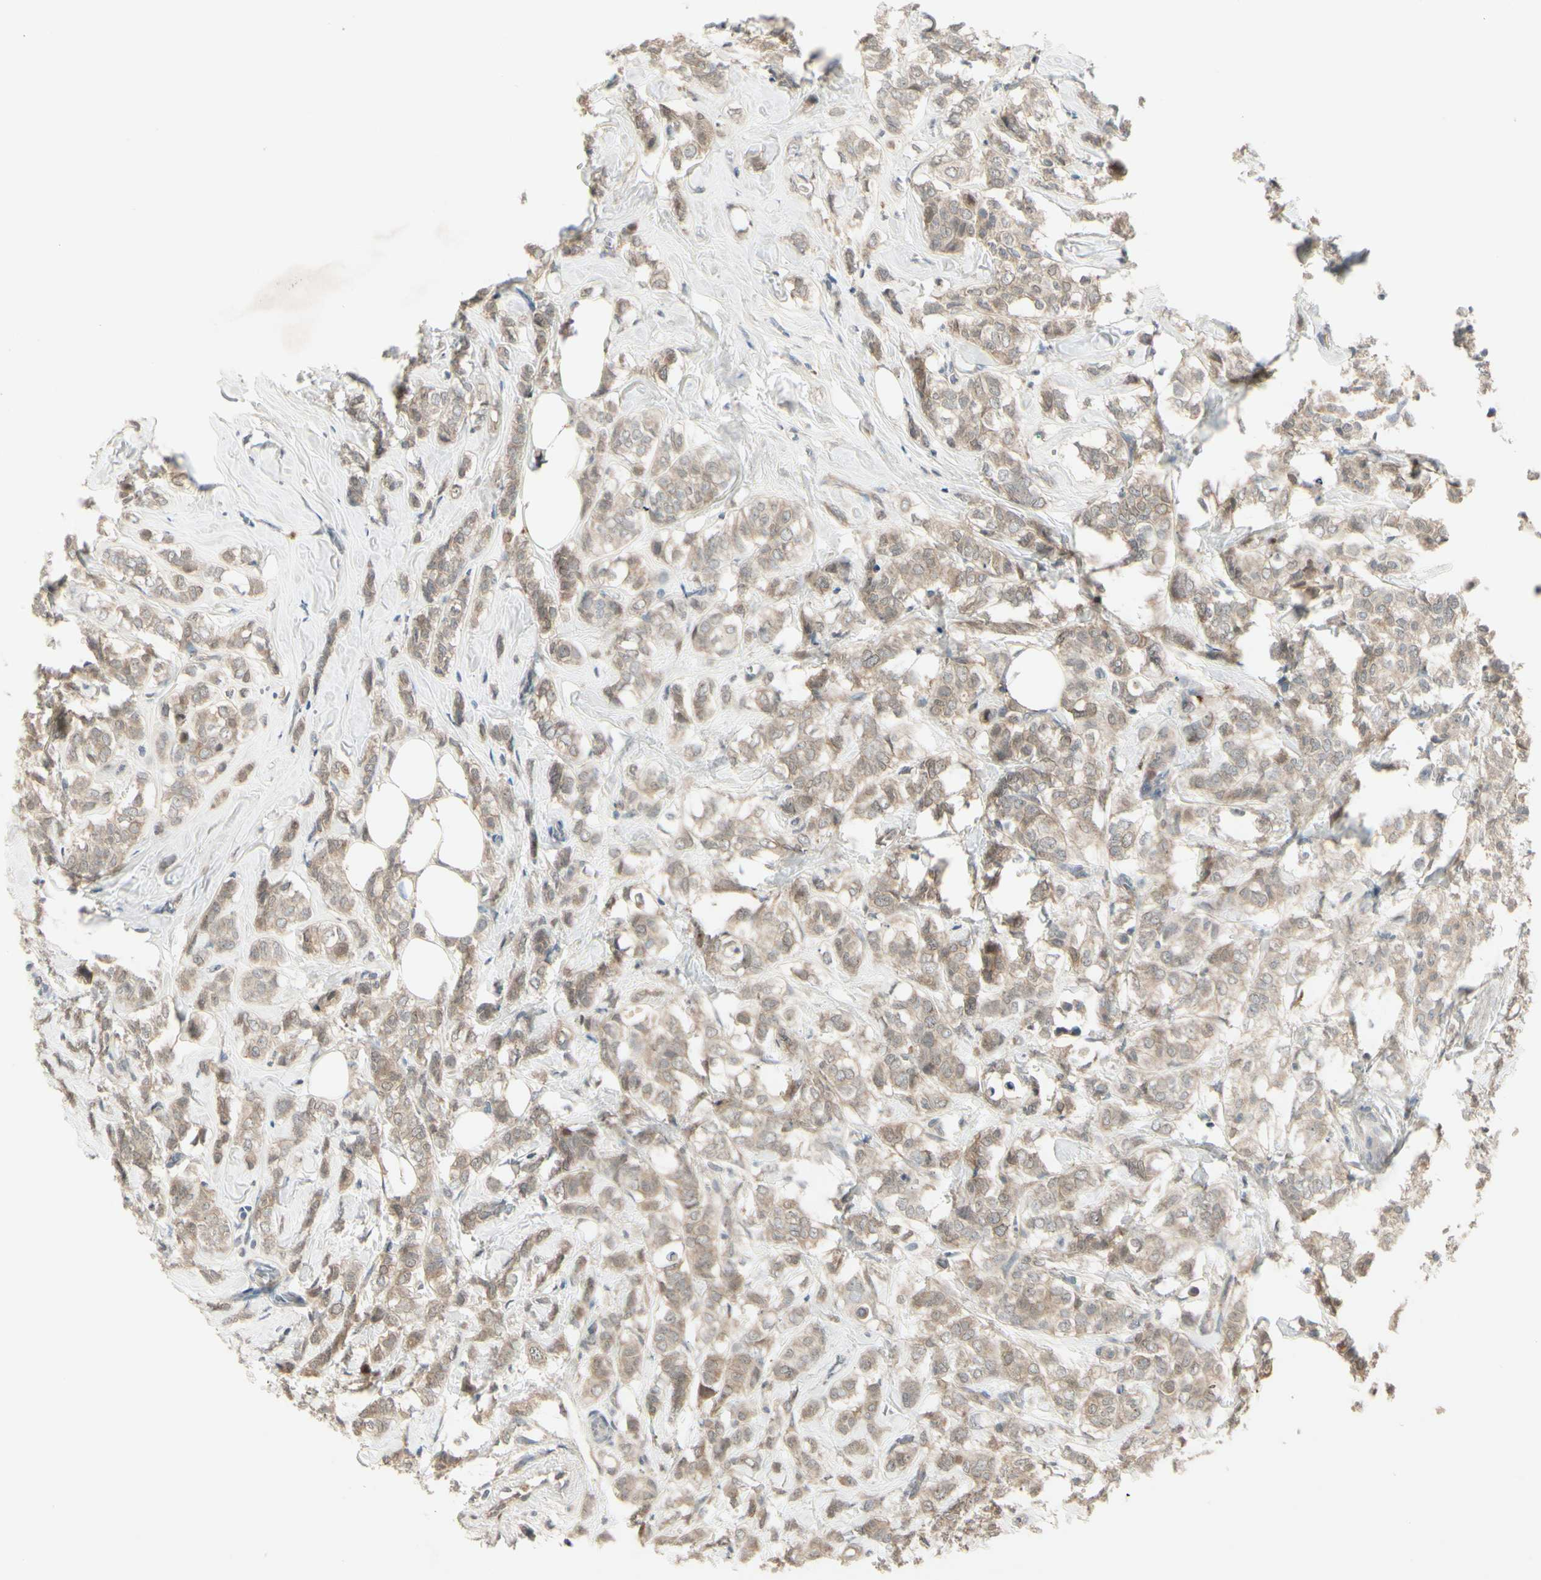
{"staining": {"intensity": "weak", "quantity": ">75%", "location": "cytoplasmic/membranous"}, "tissue": "breast cancer", "cell_type": "Tumor cells", "image_type": "cancer", "snomed": [{"axis": "morphology", "description": "Lobular carcinoma"}, {"axis": "topography", "description": "Breast"}], "caption": "Breast lobular carcinoma tissue demonstrates weak cytoplasmic/membranous staining in about >75% of tumor cells", "gene": "FHDC1", "patient": {"sex": "female", "age": 60}}